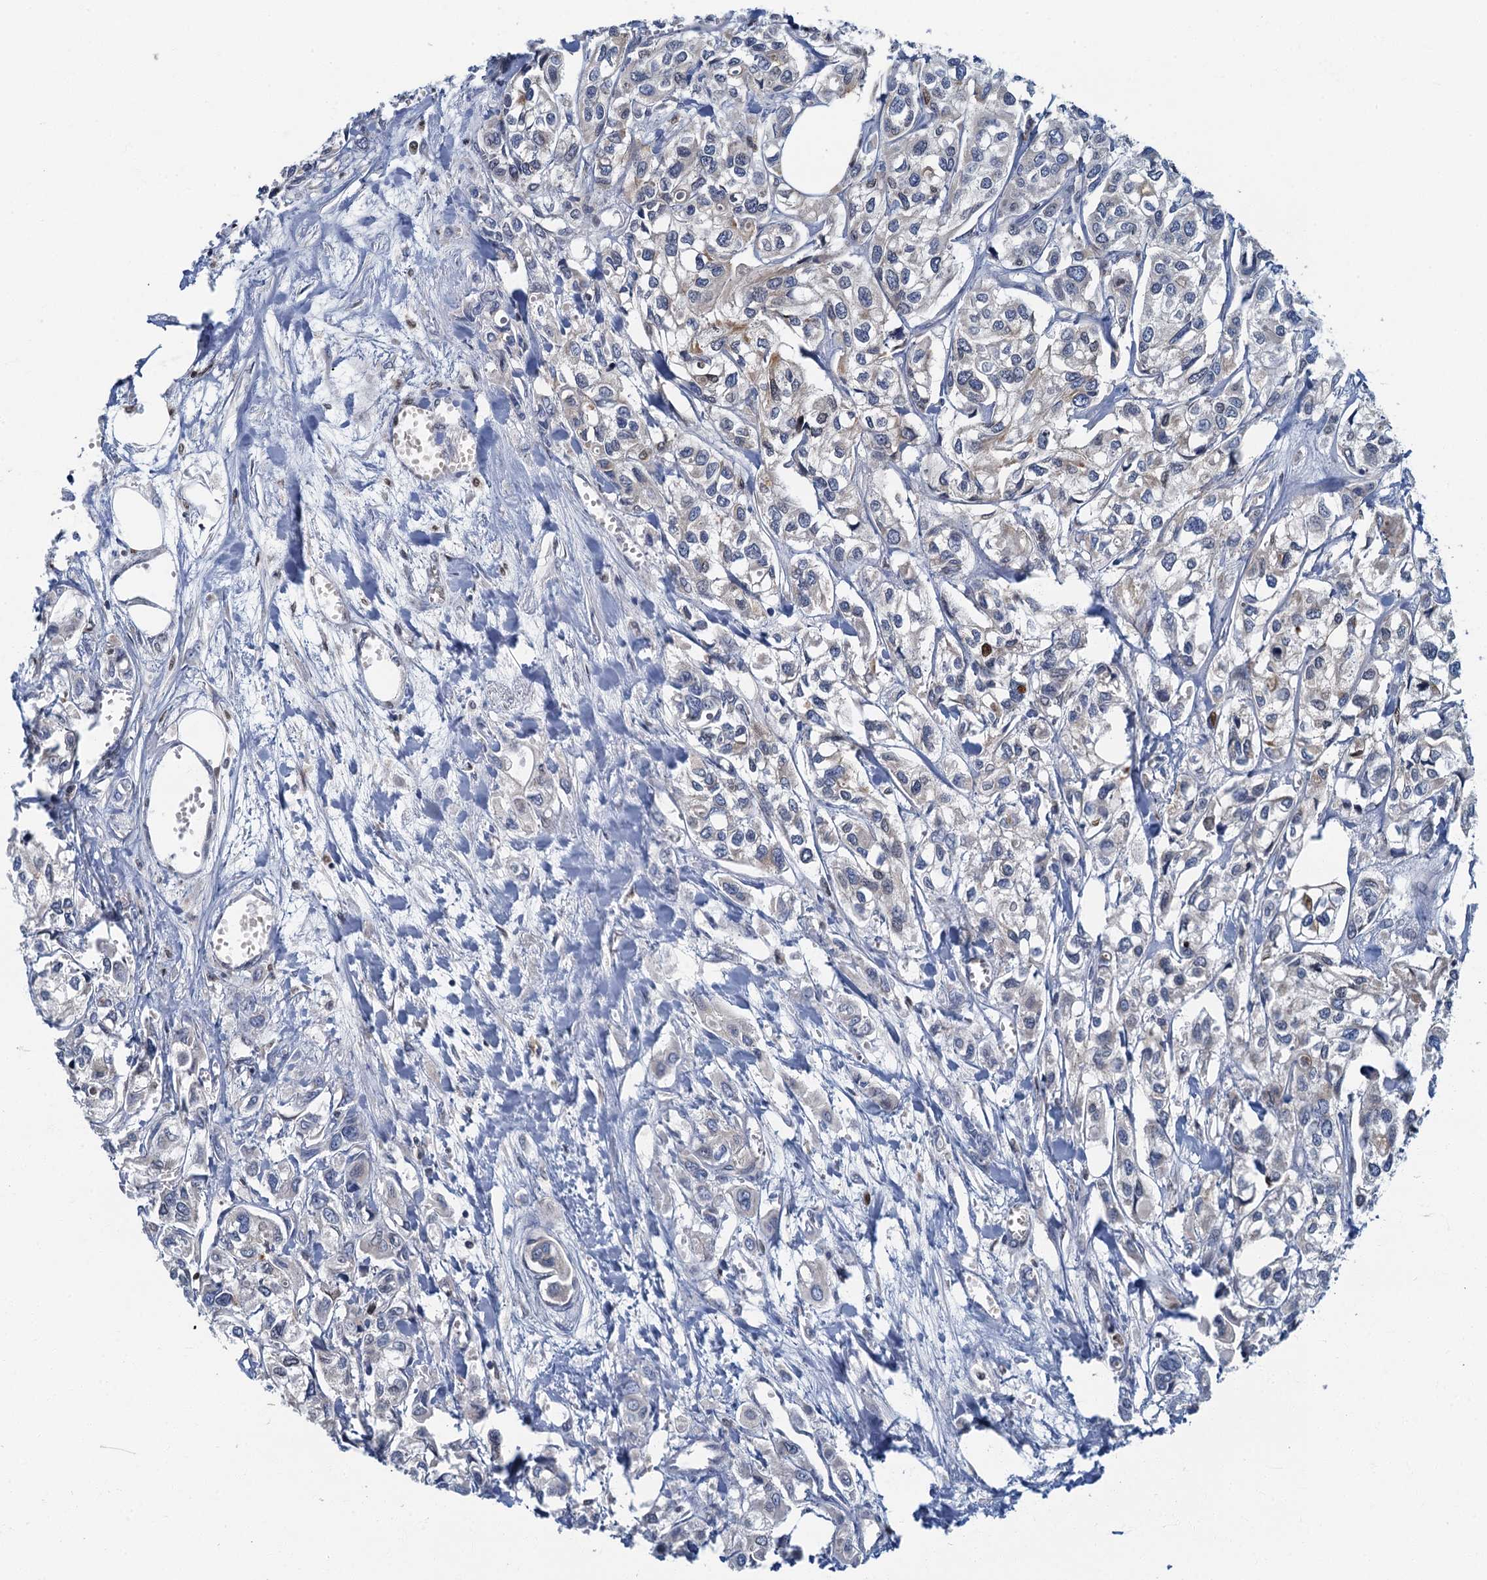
{"staining": {"intensity": "moderate", "quantity": "<25%", "location": "cytoplasmic/membranous,nuclear"}, "tissue": "urothelial cancer", "cell_type": "Tumor cells", "image_type": "cancer", "snomed": [{"axis": "morphology", "description": "Urothelial carcinoma, High grade"}, {"axis": "topography", "description": "Urinary bladder"}], "caption": "Urothelial carcinoma (high-grade) stained for a protein demonstrates moderate cytoplasmic/membranous and nuclear positivity in tumor cells. The staining was performed using DAB to visualize the protein expression in brown, while the nuclei were stained in blue with hematoxylin (Magnification: 20x).", "gene": "LYPD3", "patient": {"sex": "male", "age": 67}}